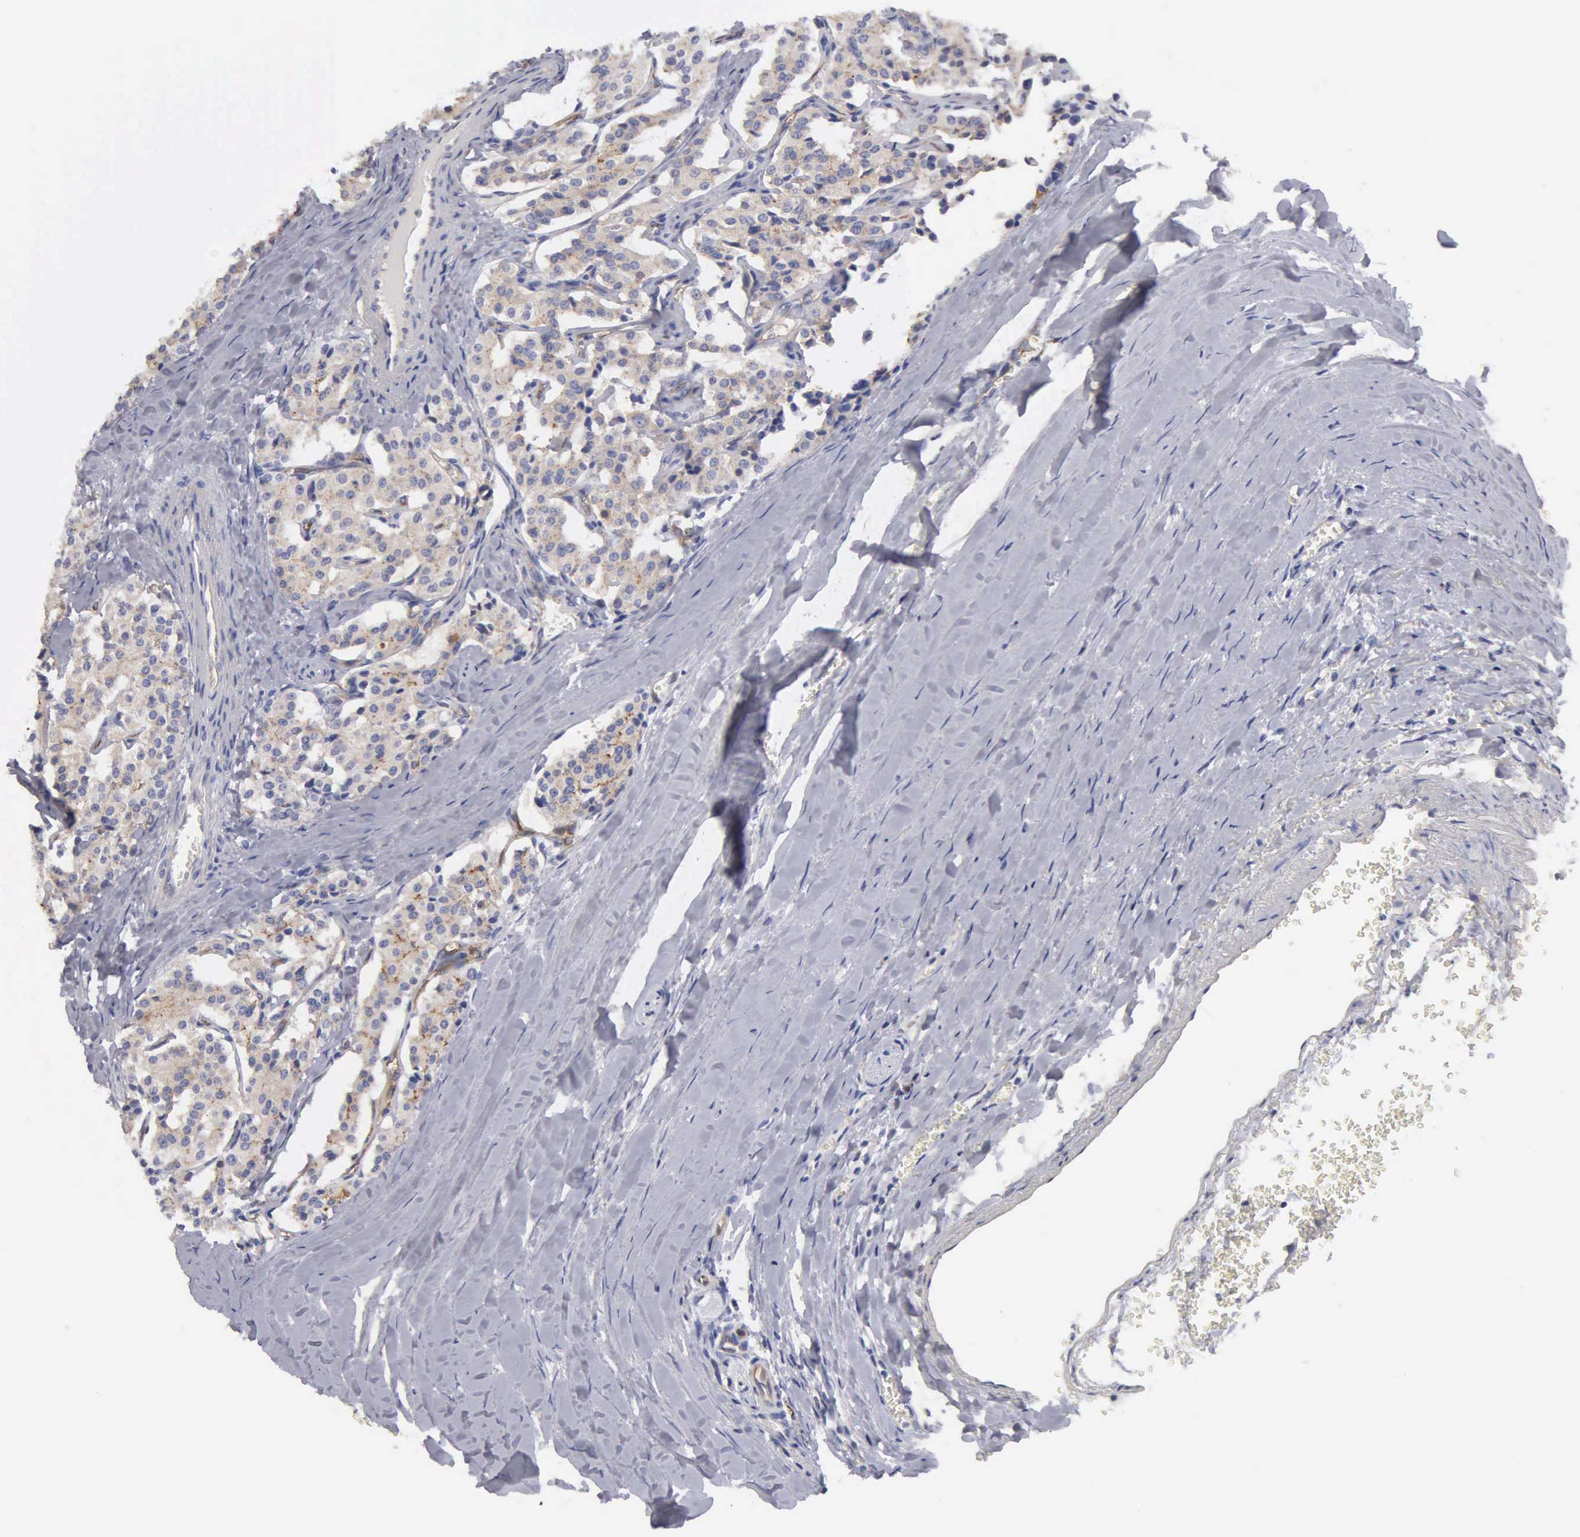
{"staining": {"intensity": "weak", "quantity": ">75%", "location": "cytoplasmic/membranous"}, "tissue": "carcinoid", "cell_type": "Tumor cells", "image_type": "cancer", "snomed": [{"axis": "morphology", "description": "Carcinoid, malignant, NOS"}, {"axis": "topography", "description": "Bronchus"}], "caption": "Immunohistochemistry photomicrograph of neoplastic tissue: carcinoid stained using IHC displays low levels of weak protein expression localized specifically in the cytoplasmic/membranous of tumor cells, appearing as a cytoplasmic/membranous brown color.", "gene": "RDX", "patient": {"sex": "male", "age": 55}}